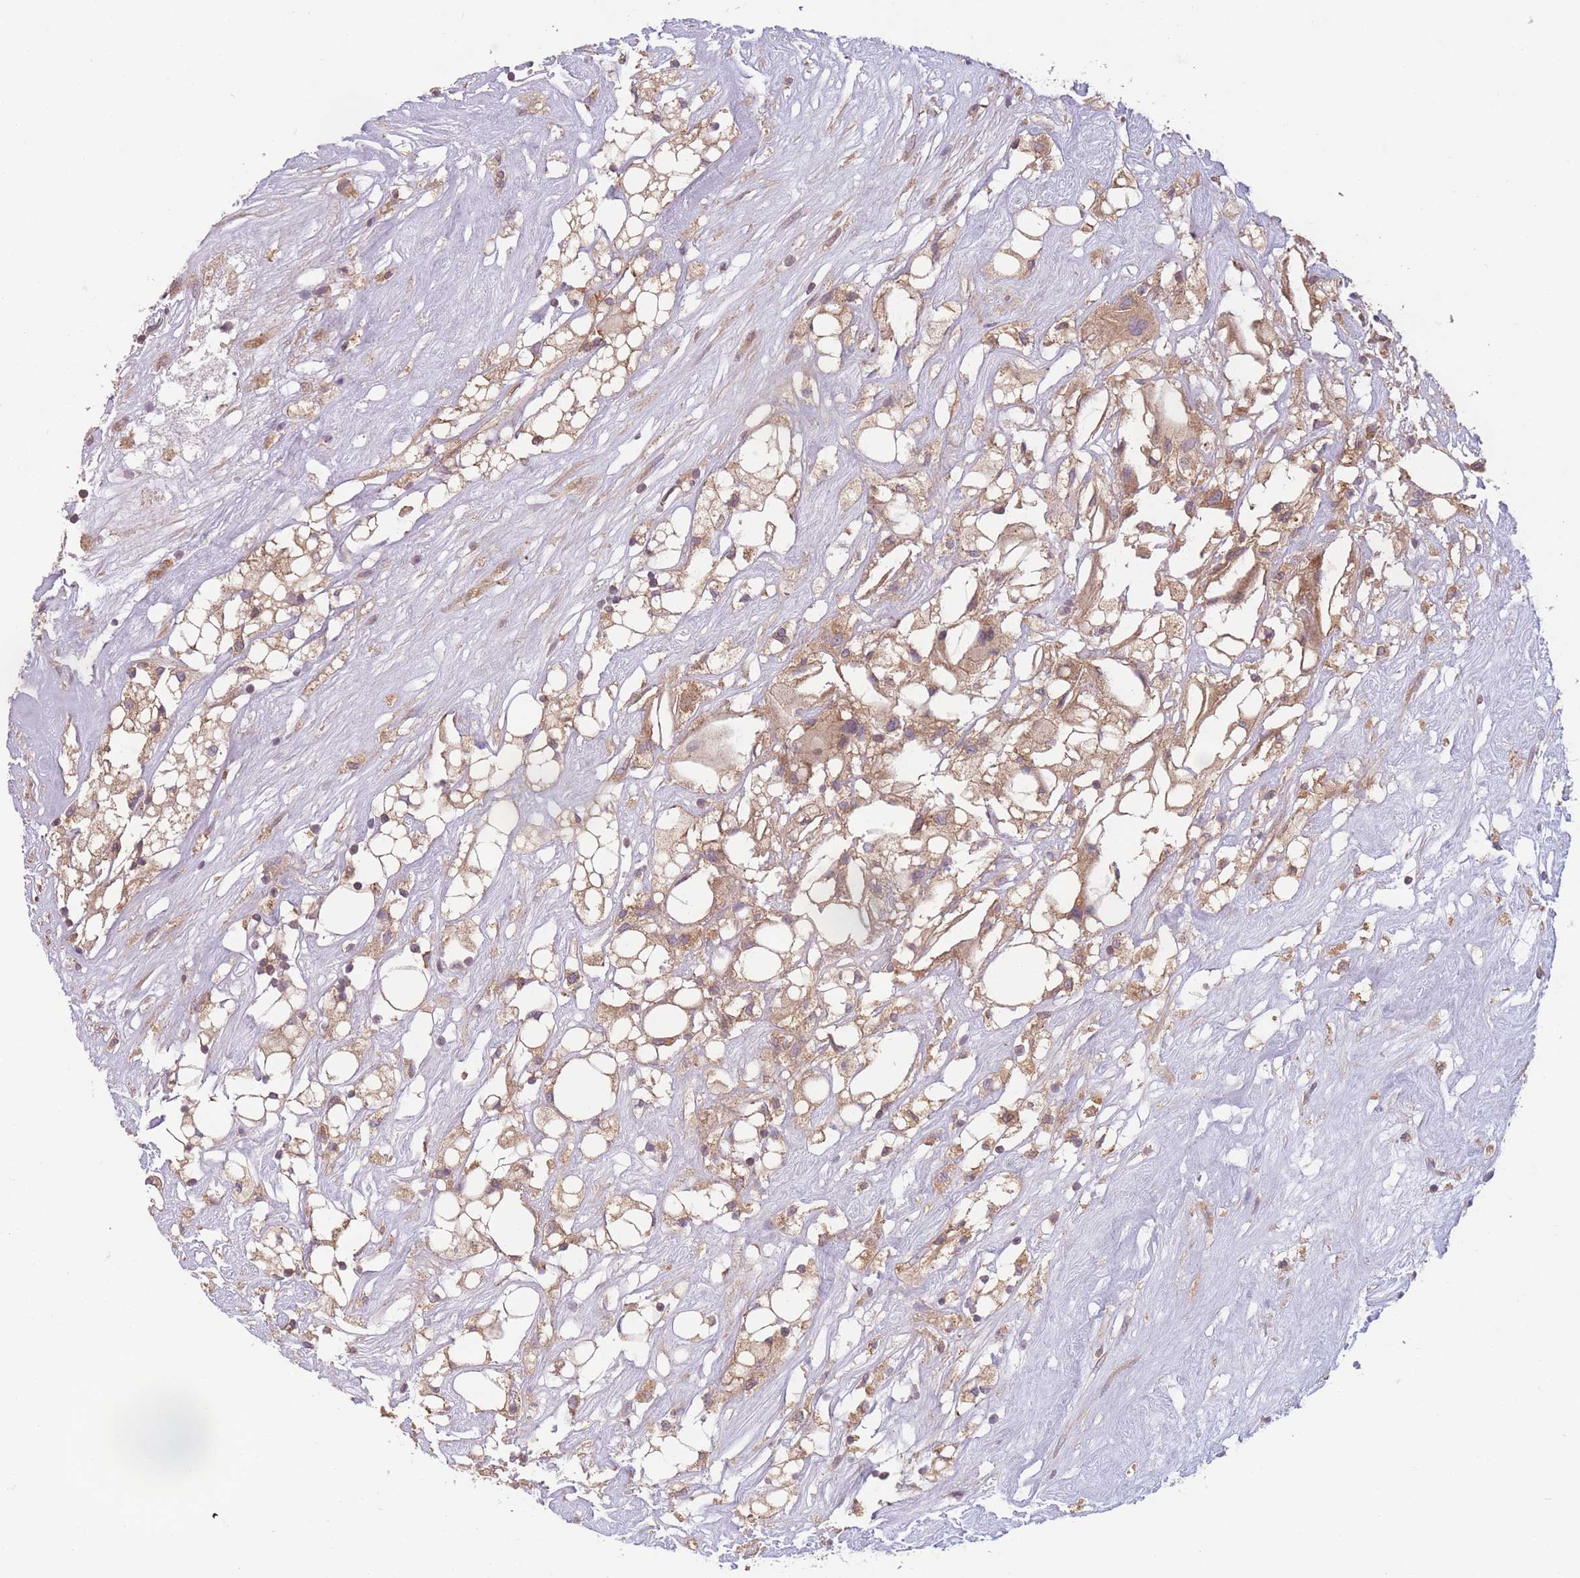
{"staining": {"intensity": "weak", "quantity": ">75%", "location": "cytoplasmic/membranous"}, "tissue": "renal cancer", "cell_type": "Tumor cells", "image_type": "cancer", "snomed": [{"axis": "morphology", "description": "Adenocarcinoma, NOS"}, {"axis": "topography", "description": "Kidney"}], "caption": "Immunohistochemical staining of human renal cancer (adenocarcinoma) exhibits weak cytoplasmic/membranous protein positivity in about >75% of tumor cells. (DAB (3,3'-diaminobenzidine) = brown stain, brightfield microscopy at high magnification).", "gene": "WASHC2A", "patient": {"sex": "male", "age": 59}}